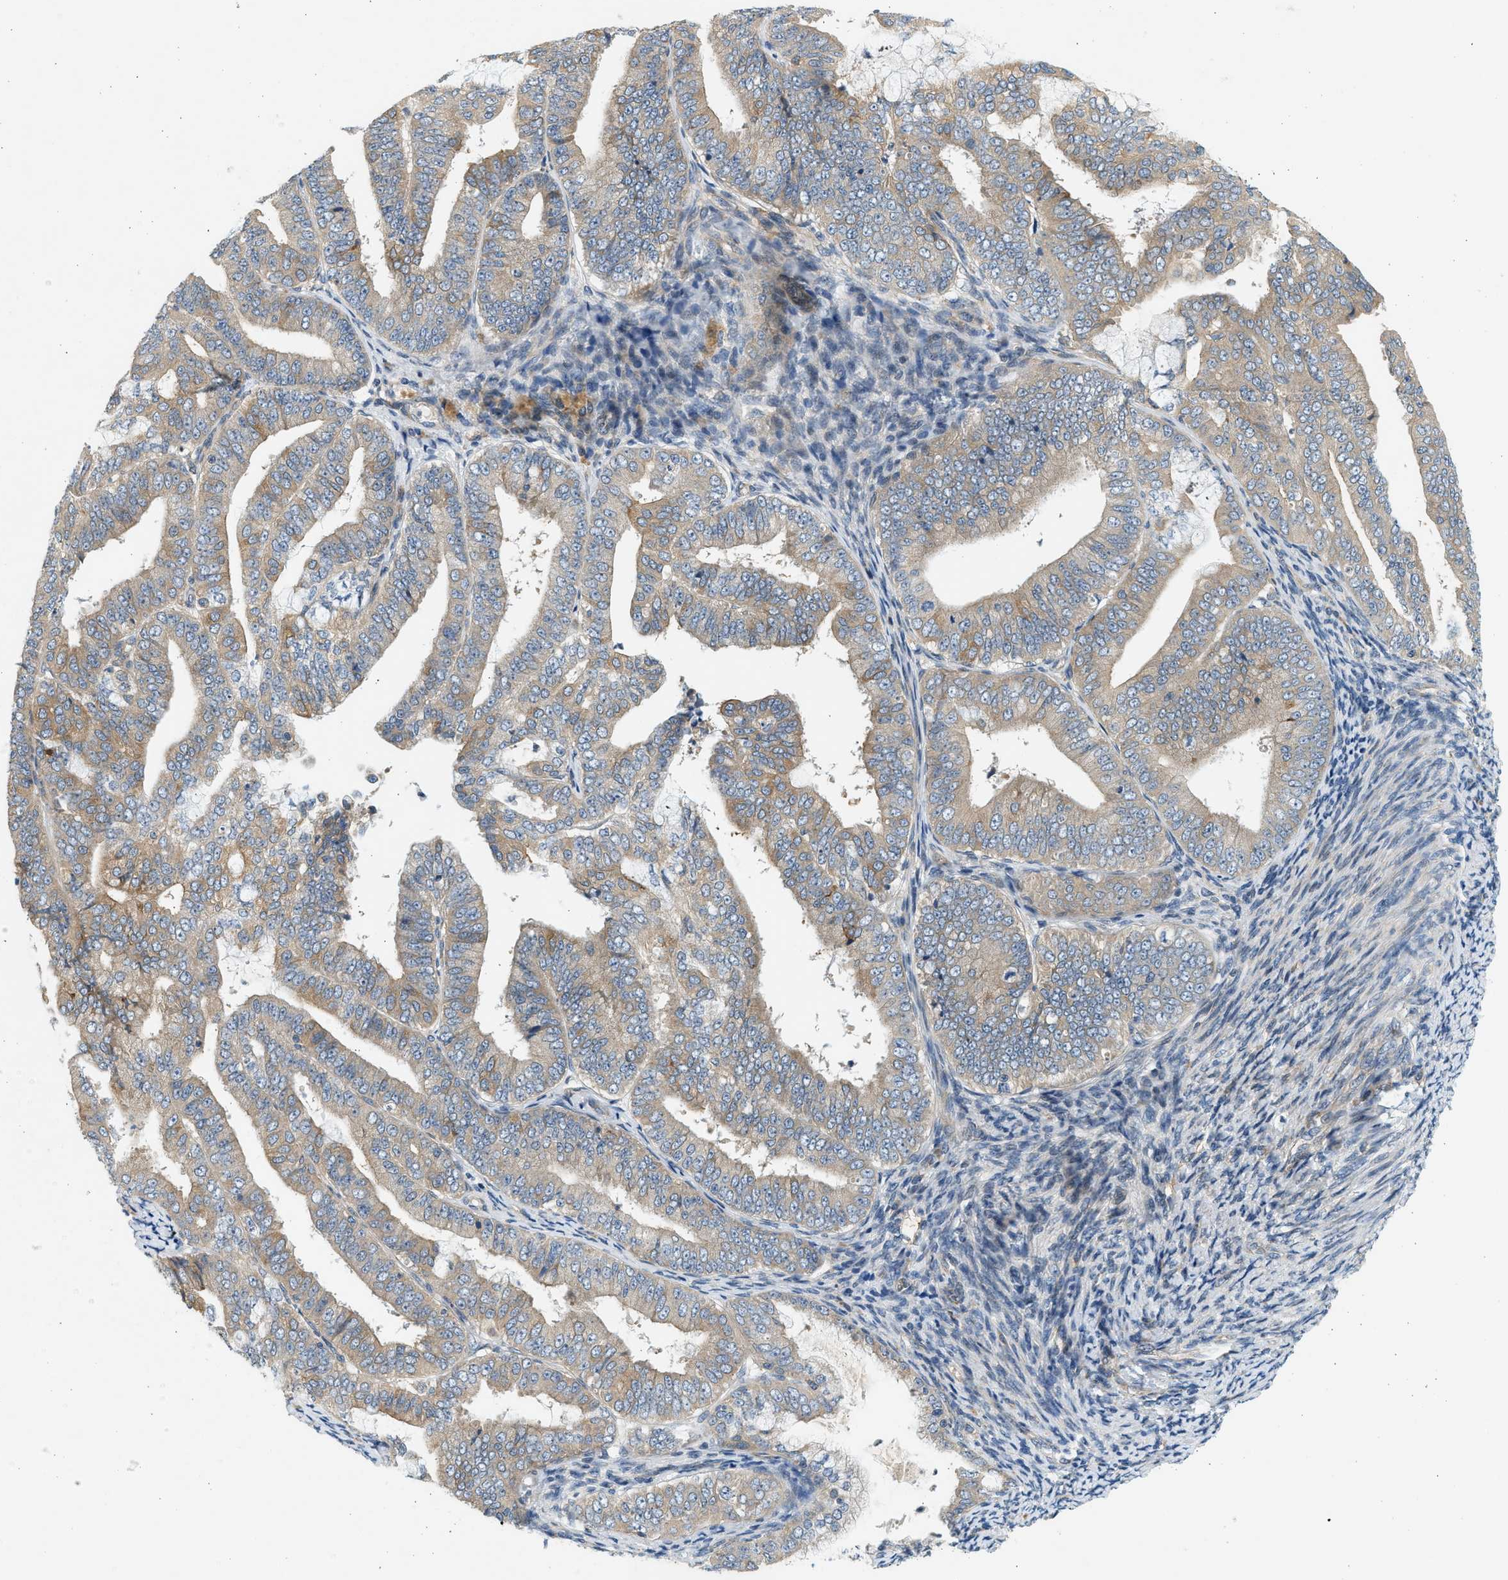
{"staining": {"intensity": "weak", "quantity": ">75%", "location": "cytoplasmic/membranous"}, "tissue": "endometrial cancer", "cell_type": "Tumor cells", "image_type": "cancer", "snomed": [{"axis": "morphology", "description": "Adenocarcinoma, NOS"}, {"axis": "topography", "description": "Endometrium"}], "caption": "Protein positivity by immunohistochemistry (IHC) shows weak cytoplasmic/membranous expression in about >75% of tumor cells in endometrial cancer.", "gene": "KDELR2", "patient": {"sex": "female", "age": 63}}